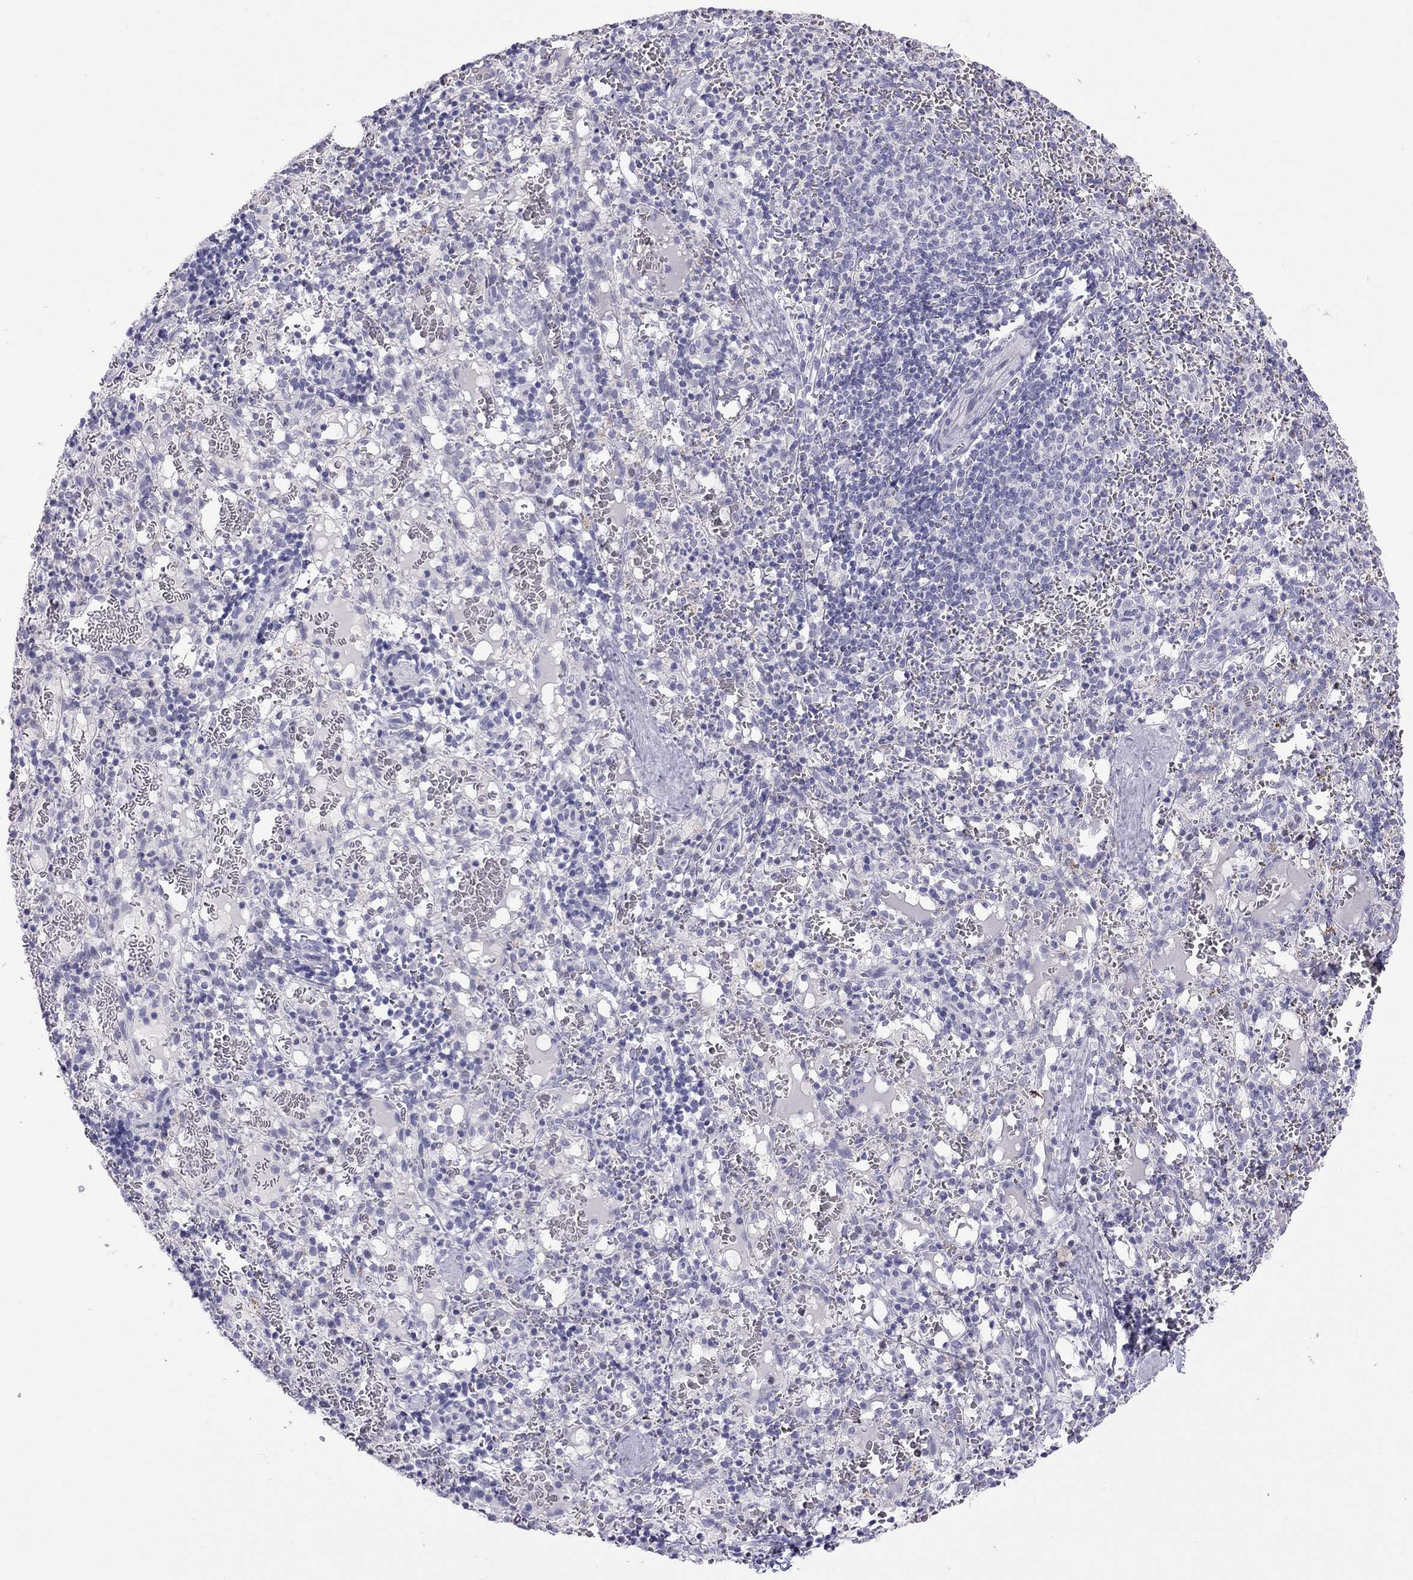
{"staining": {"intensity": "negative", "quantity": "none", "location": "none"}, "tissue": "spleen", "cell_type": "Cells in red pulp", "image_type": "normal", "snomed": [{"axis": "morphology", "description": "Normal tissue, NOS"}, {"axis": "topography", "description": "Spleen"}], "caption": "DAB immunohistochemical staining of unremarkable spleen reveals no significant positivity in cells in red pulp.", "gene": "CHRNB3", "patient": {"sex": "male", "age": 11}}